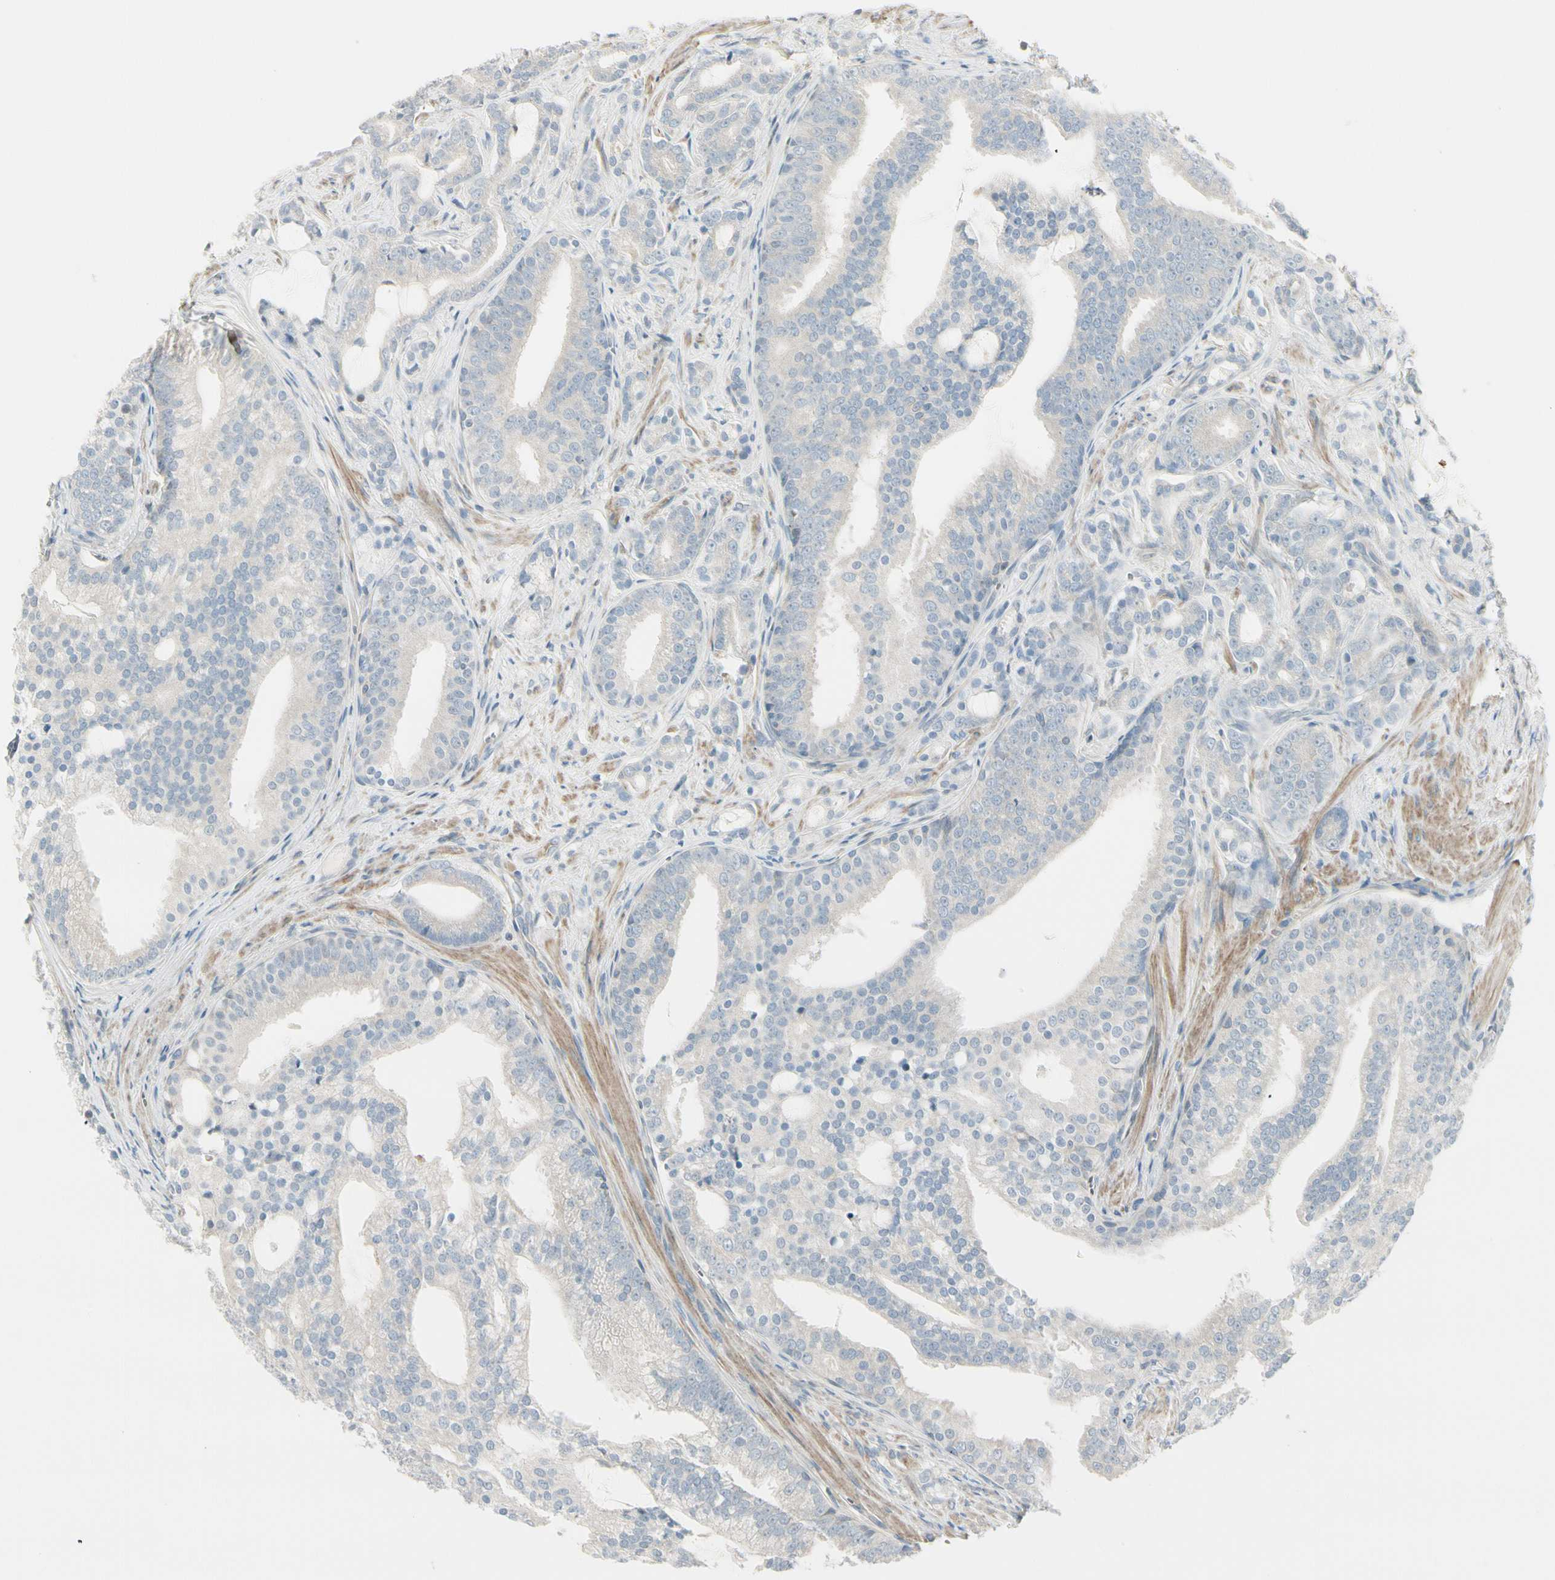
{"staining": {"intensity": "negative", "quantity": "none", "location": "none"}, "tissue": "prostate cancer", "cell_type": "Tumor cells", "image_type": "cancer", "snomed": [{"axis": "morphology", "description": "Adenocarcinoma, Low grade"}, {"axis": "topography", "description": "Prostate"}], "caption": "Low-grade adenocarcinoma (prostate) stained for a protein using immunohistochemistry displays no positivity tumor cells.", "gene": "CYP2E1", "patient": {"sex": "male", "age": 58}}